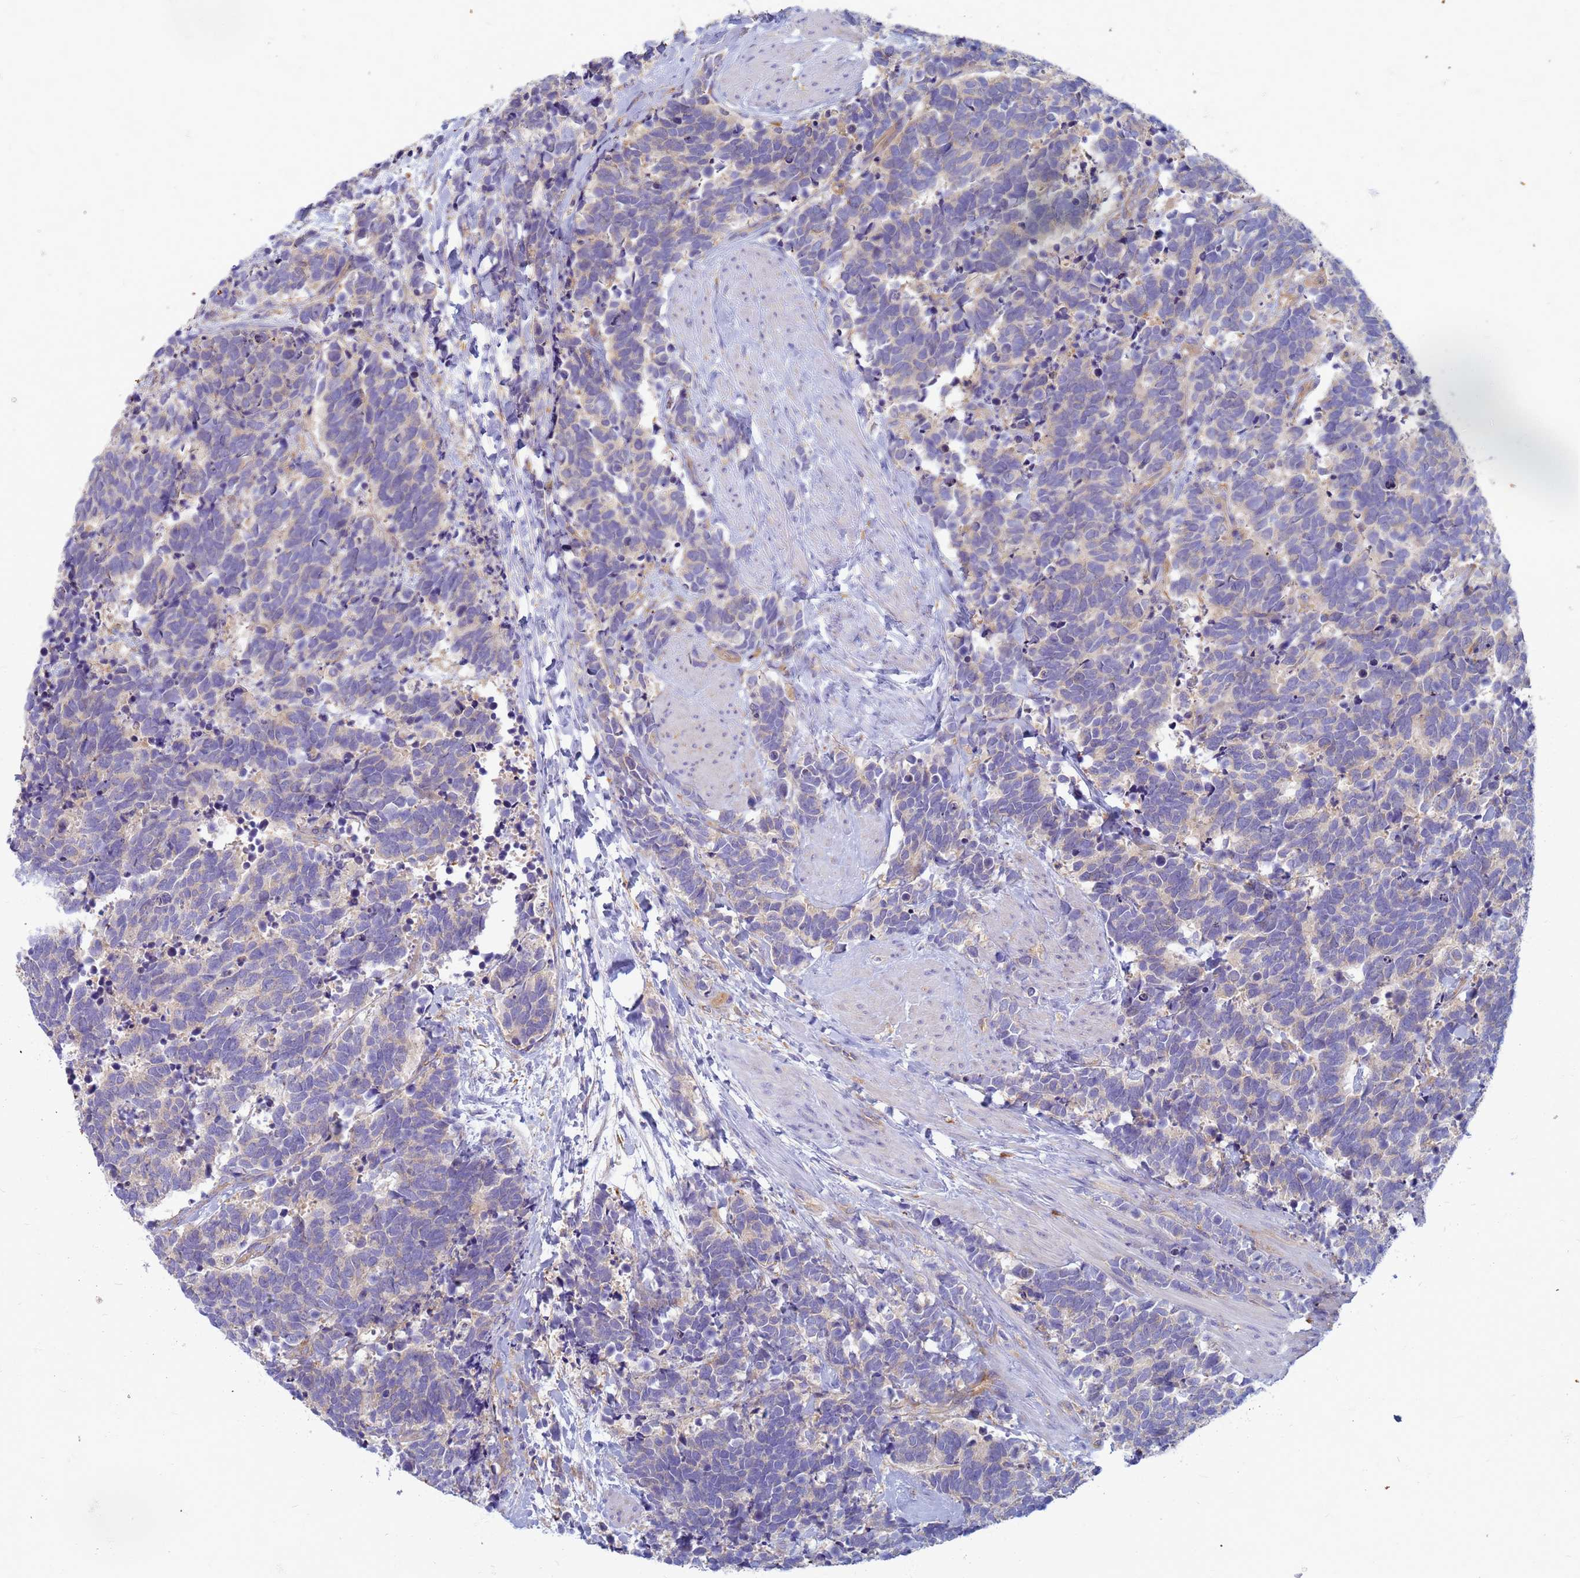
{"staining": {"intensity": "weak", "quantity": "<25%", "location": "cytoplasmic/membranous"}, "tissue": "carcinoid", "cell_type": "Tumor cells", "image_type": "cancer", "snomed": [{"axis": "morphology", "description": "Carcinoma, NOS"}, {"axis": "morphology", "description": "Carcinoid, malignant, NOS"}, {"axis": "topography", "description": "Prostate"}], "caption": "The micrograph exhibits no significant positivity in tumor cells of malignant carcinoid.", "gene": "EEA1", "patient": {"sex": "male", "age": 57}}